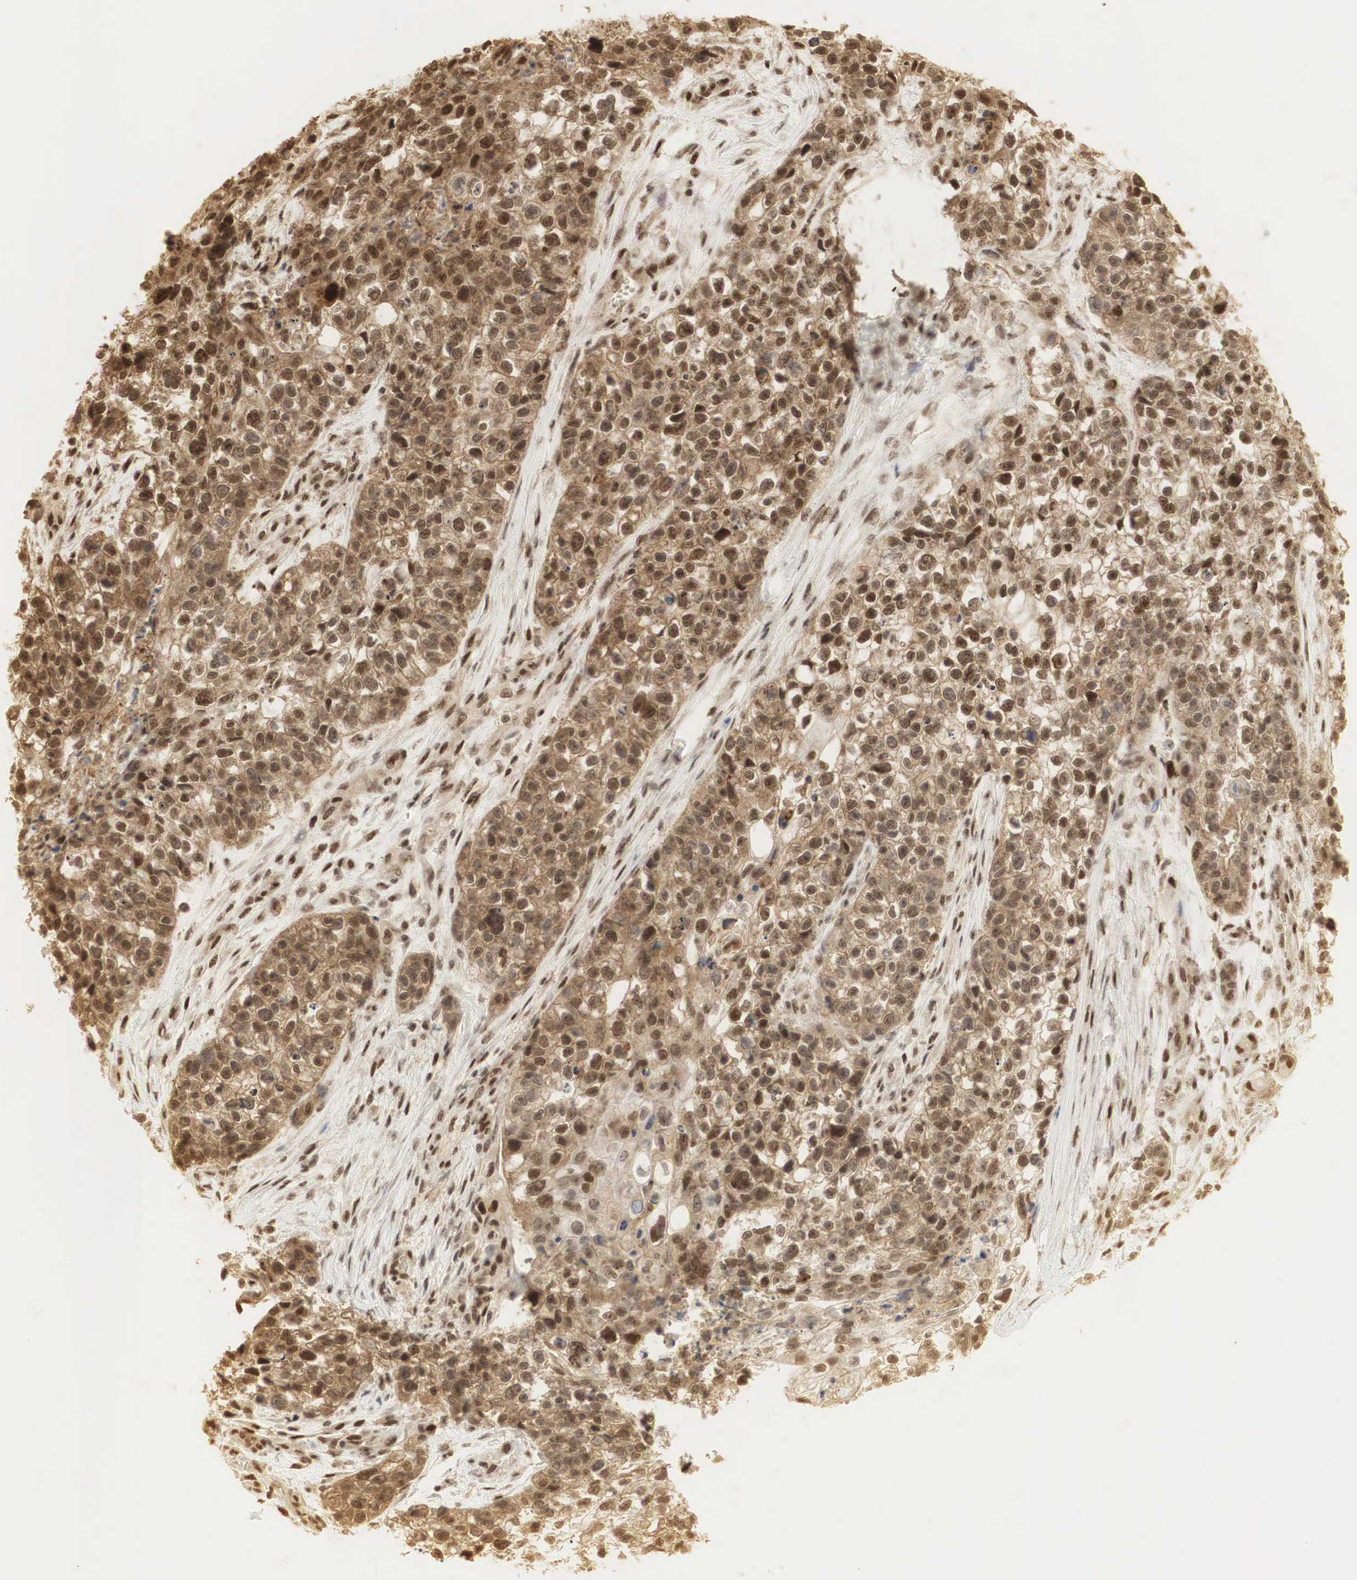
{"staining": {"intensity": "strong", "quantity": ">75%", "location": "cytoplasmic/membranous,nuclear"}, "tissue": "lung cancer", "cell_type": "Tumor cells", "image_type": "cancer", "snomed": [{"axis": "morphology", "description": "Squamous cell carcinoma, NOS"}, {"axis": "topography", "description": "Lymph node"}, {"axis": "topography", "description": "Lung"}], "caption": "An IHC image of tumor tissue is shown. Protein staining in brown shows strong cytoplasmic/membranous and nuclear positivity in squamous cell carcinoma (lung) within tumor cells. (Brightfield microscopy of DAB IHC at high magnification).", "gene": "RNF113A", "patient": {"sex": "male", "age": 74}}